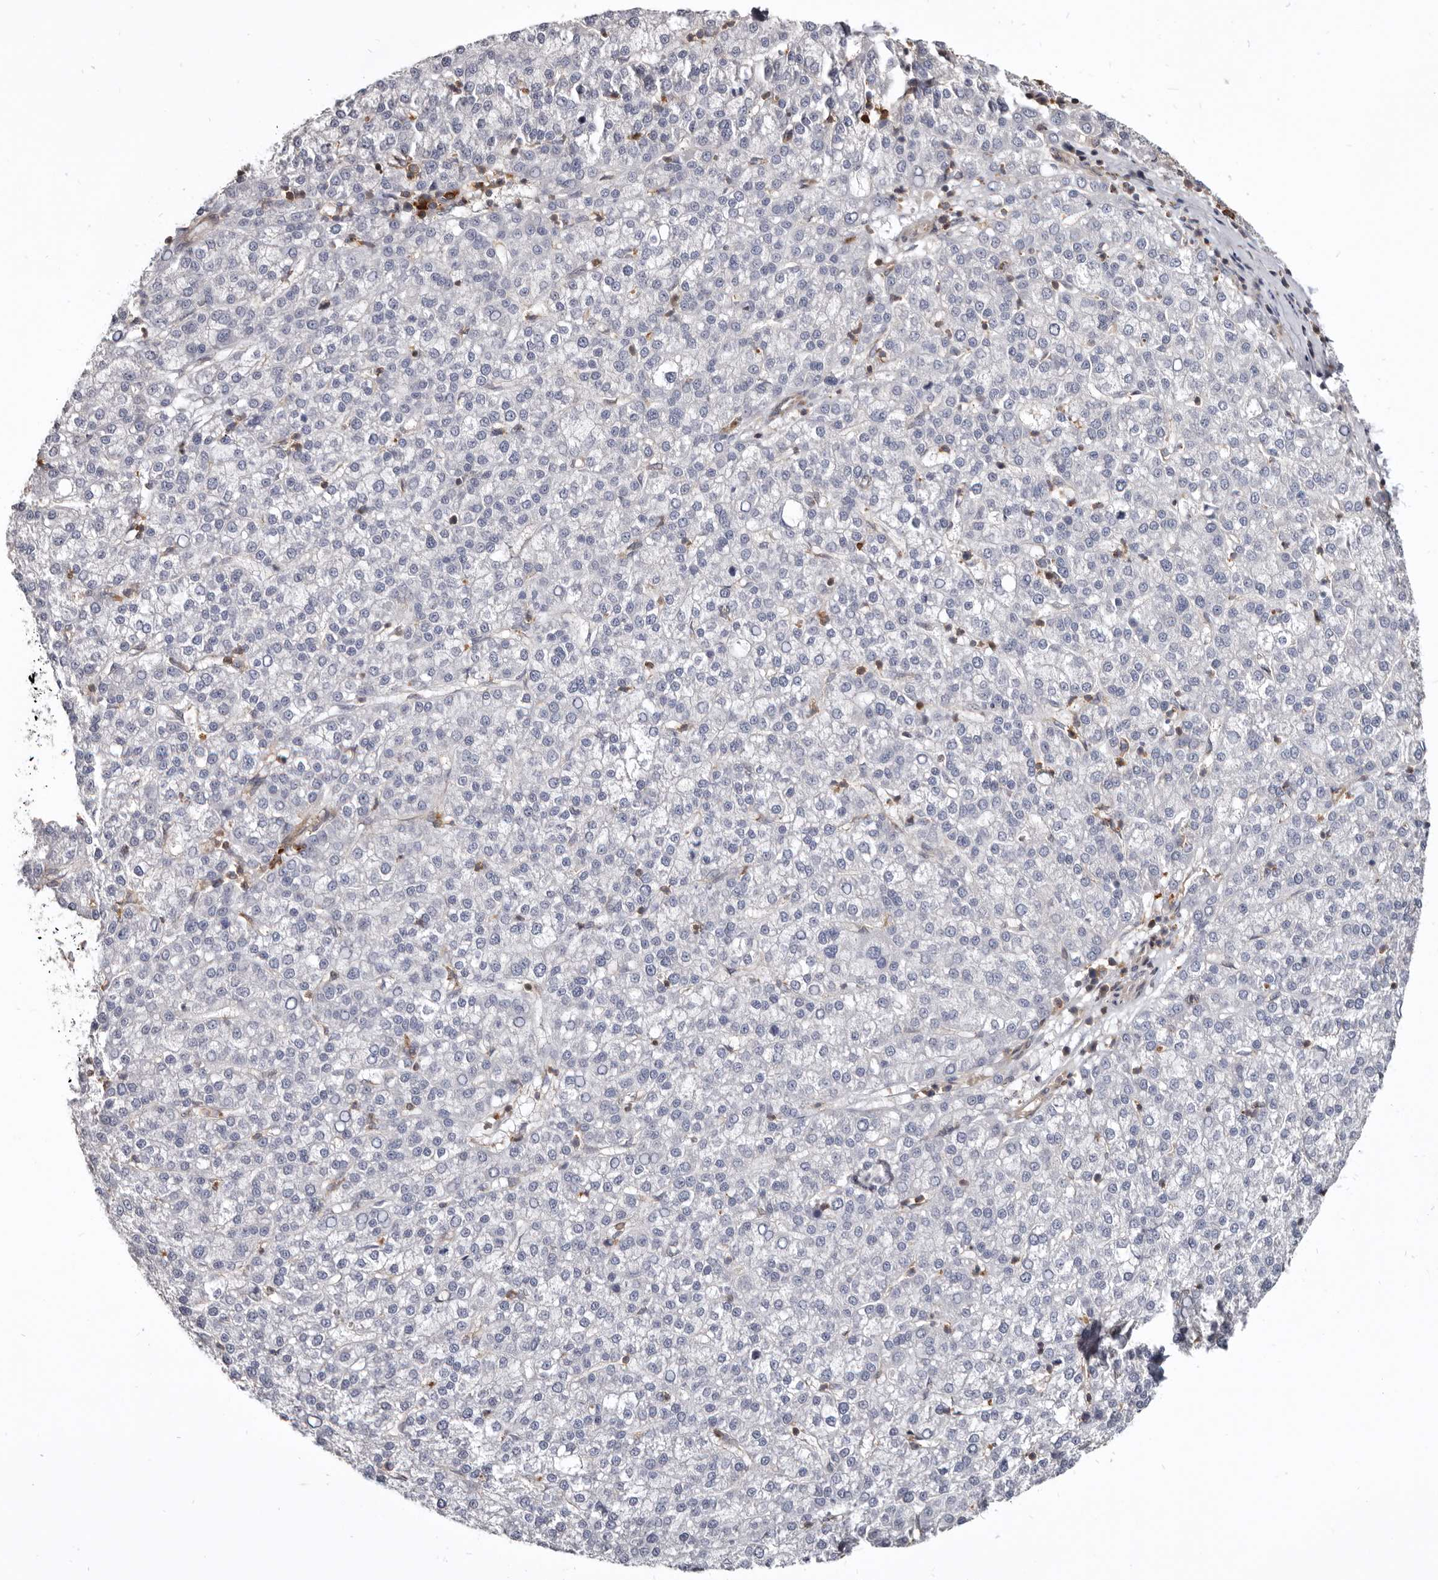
{"staining": {"intensity": "negative", "quantity": "none", "location": "none"}, "tissue": "liver cancer", "cell_type": "Tumor cells", "image_type": "cancer", "snomed": [{"axis": "morphology", "description": "Carcinoma, Hepatocellular, NOS"}, {"axis": "topography", "description": "Liver"}], "caption": "This image is of hepatocellular carcinoma (liver) stained with immunohistochemistry to label a protein in brown with the nuclei are counter-stained blue. There is no expression in tumor cells.", "gene": "CBL", "patient": {"sex": "female", "age": 58}}